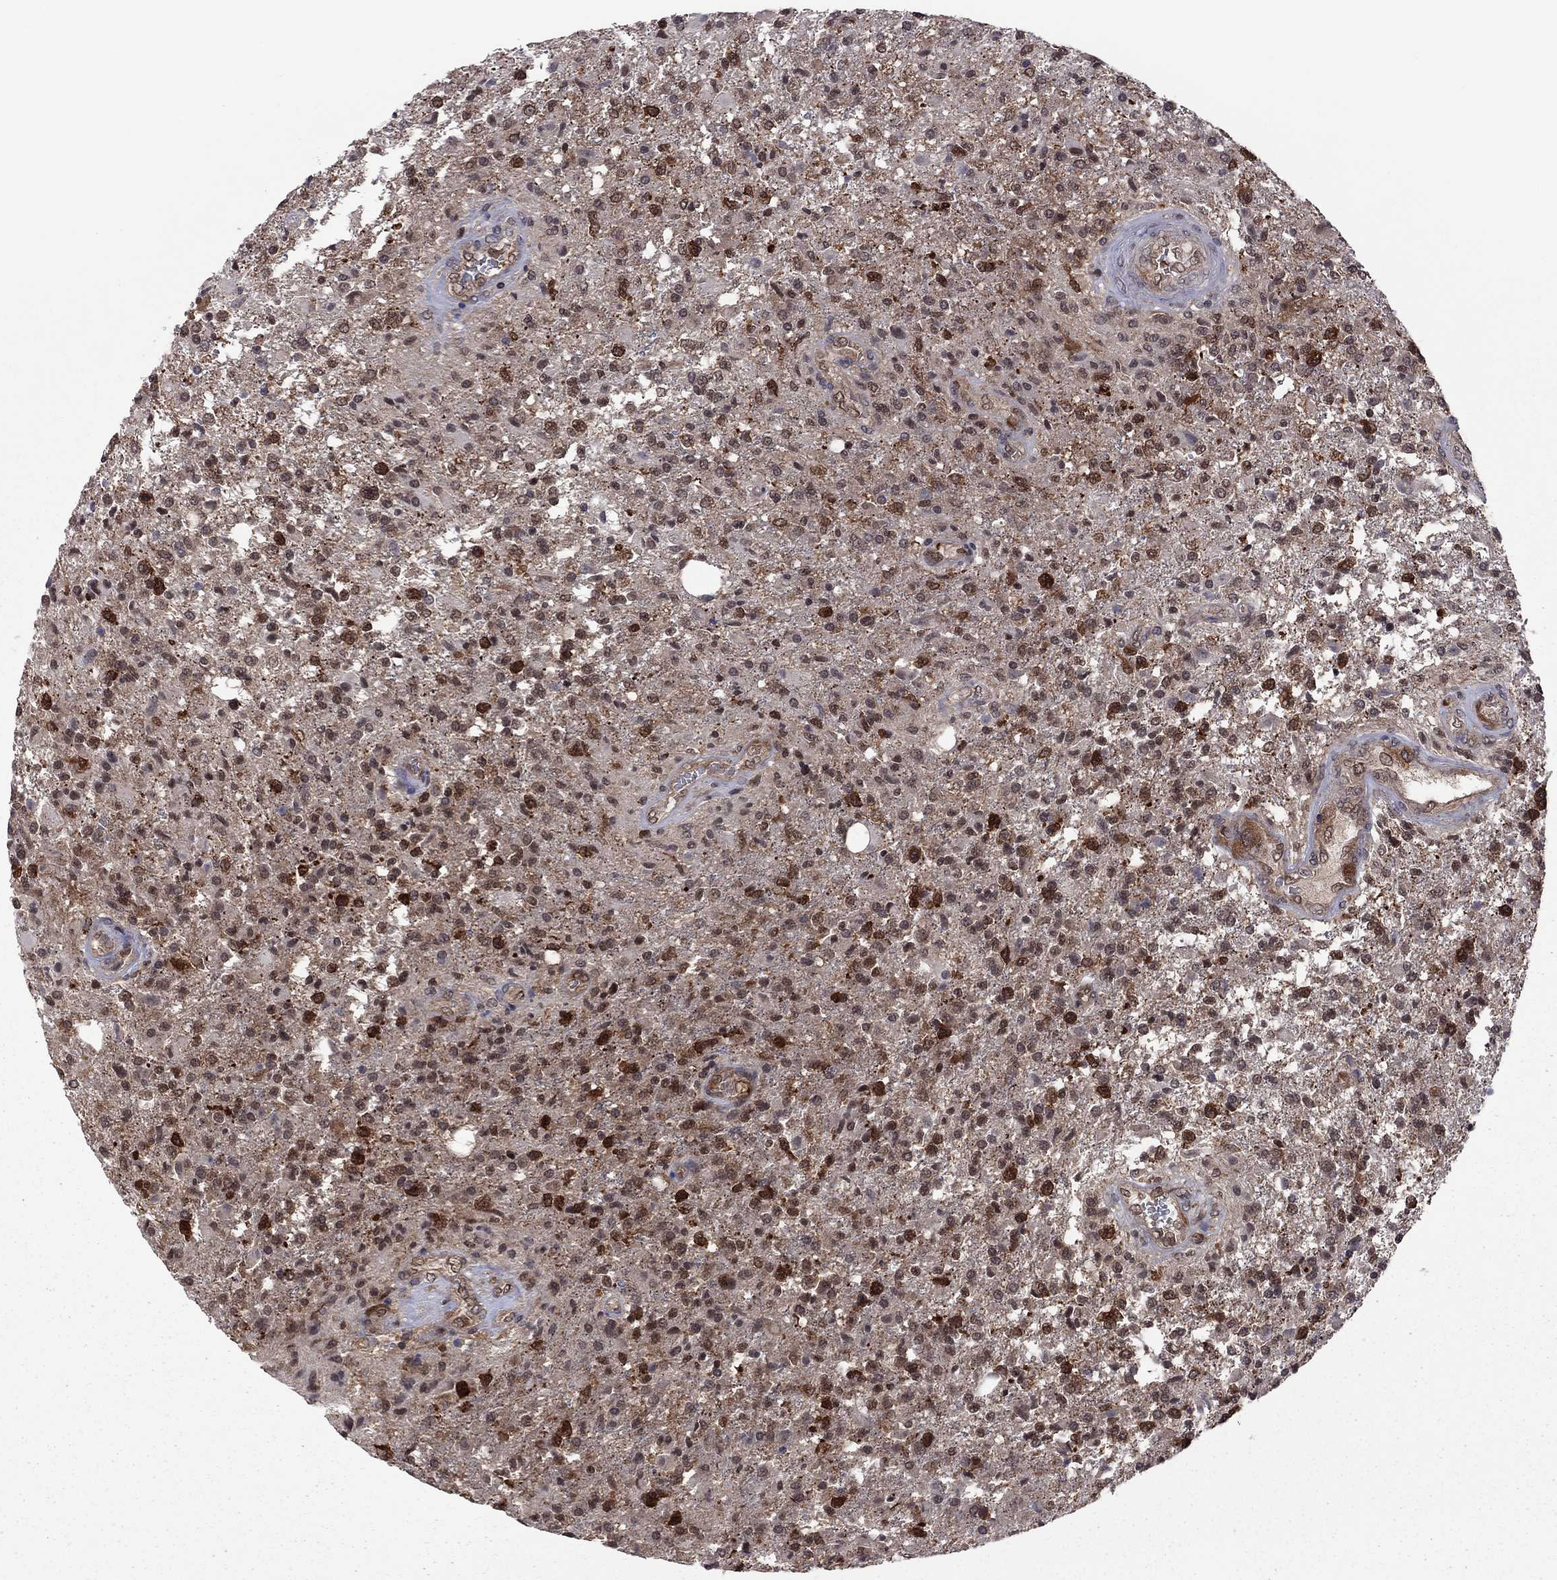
{"staining": {"intensity": "strong", "quantity": "<25%", "location": "cytoplasmic/membranous,nuclear"}, "tissue": "glioma", "cell_type": "Tumor cells", "image_type": "cancer", "snomed": [{"axis": "morphology", "description": "Glioma, malignant, High grade"}, {"axis": "topography", "description": "Brain"}], "caption": "Immunohistochemistry (DAB) staining of malignant glioma (high-grade) exhibits strong cytoplasmic/membranous and nuclear protein positivity in about <25% of tumor cells. Immunohistochemistry stains the protein in brown and the nuclei are stained blue.", "gene": "GPAA1", "patient": {"sex": "male", "age": 56}}